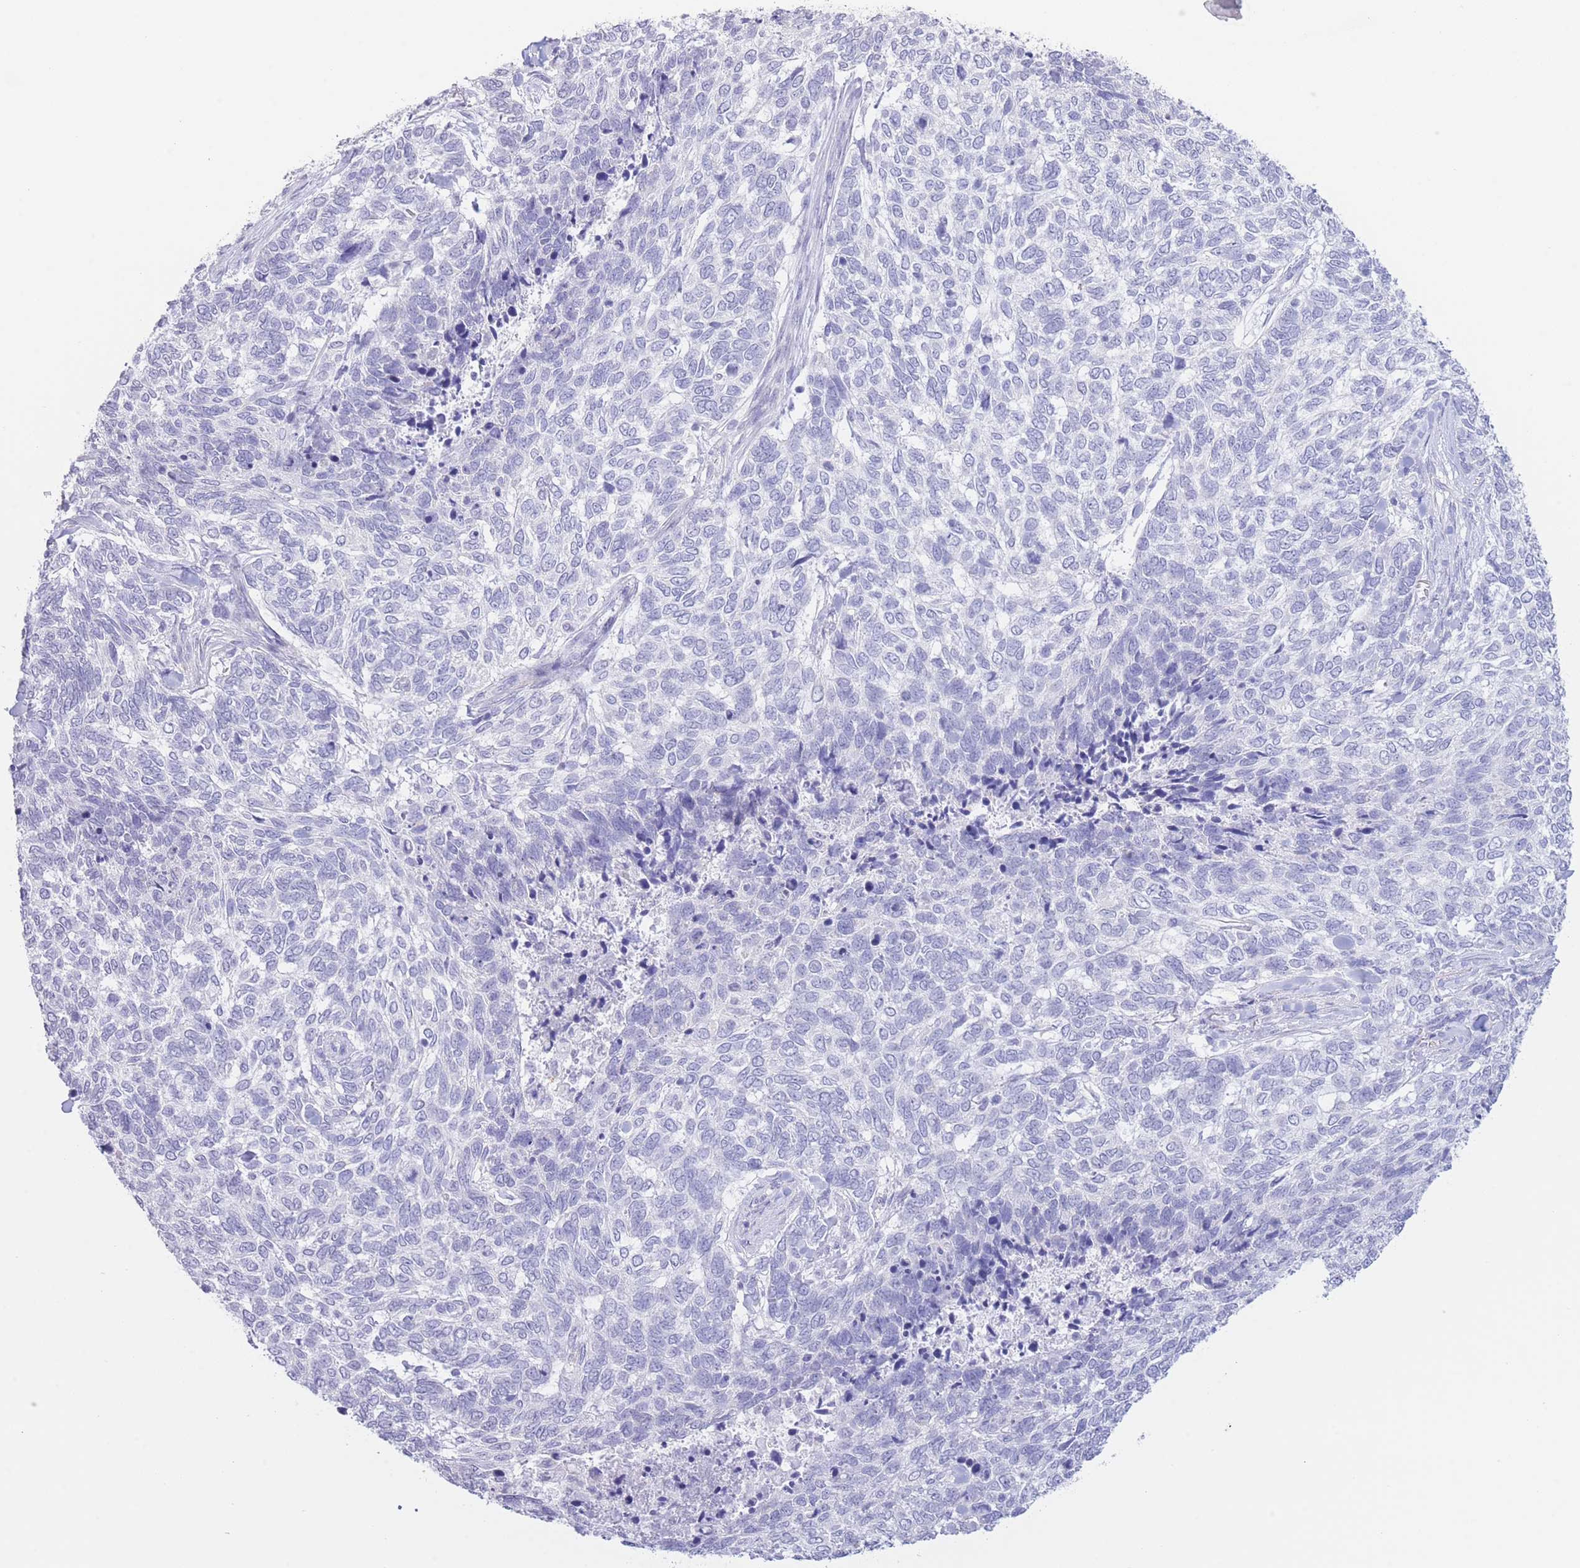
{"staining": {"intensity": "negative", "quantity": "none", "location": "none"}, "tissue": "skin cancer", "cell_type": "Tumor cells", "image_type": "cancer", "snomed": [{"axis": "morphology", "description": "Basal cell carcinoma"}, {"axis": "topography", "description": "Skin"}], "caption": "Immunohistochemical staining of skin basal cell carcinoma reveals no significant expression in tumor cells.", "gene": "PKLR", "patient": {"sex": "female", "age": 65}}